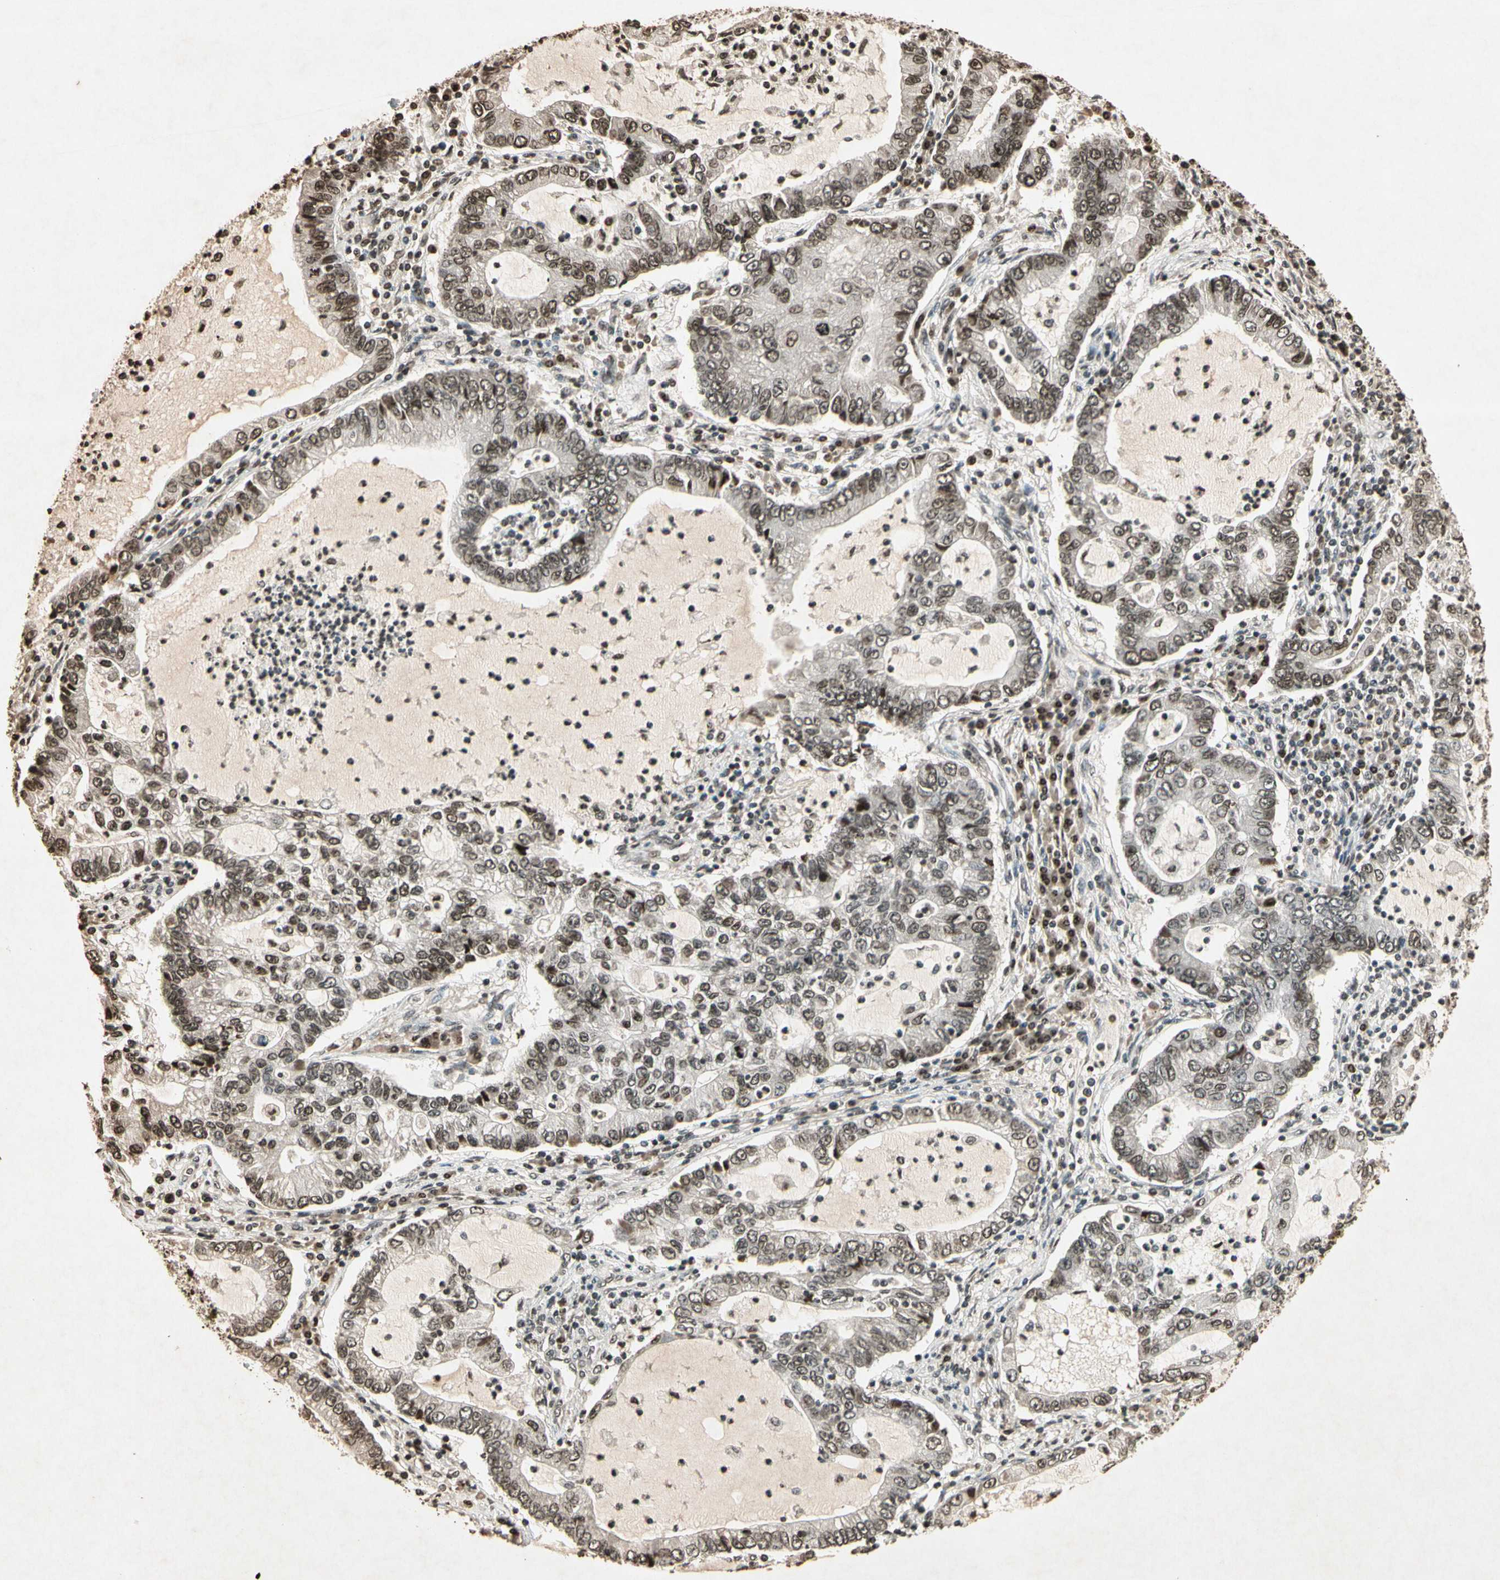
{"staining": {"intensity": "weak", "quantity": "25%-75%", "location": "nuclear"}, "tissue": "lung cancer", "cell_type": "Tumor cells", "image_type": "cancer", "snomed": [{"axis": "morphology", "description": "Adenocarcinoma, NOS"}, {"axis": "topography", "description": "Lung"}], "caption": "The histopathology image reveals immunohistochemical staining of lung adenocarcinoma. There is weak nuclear positivity is appreciated in approximately 25%-75% of tumor cells.", "gene": "TOP1", "patient": {"sex": "female", "age": 51}}